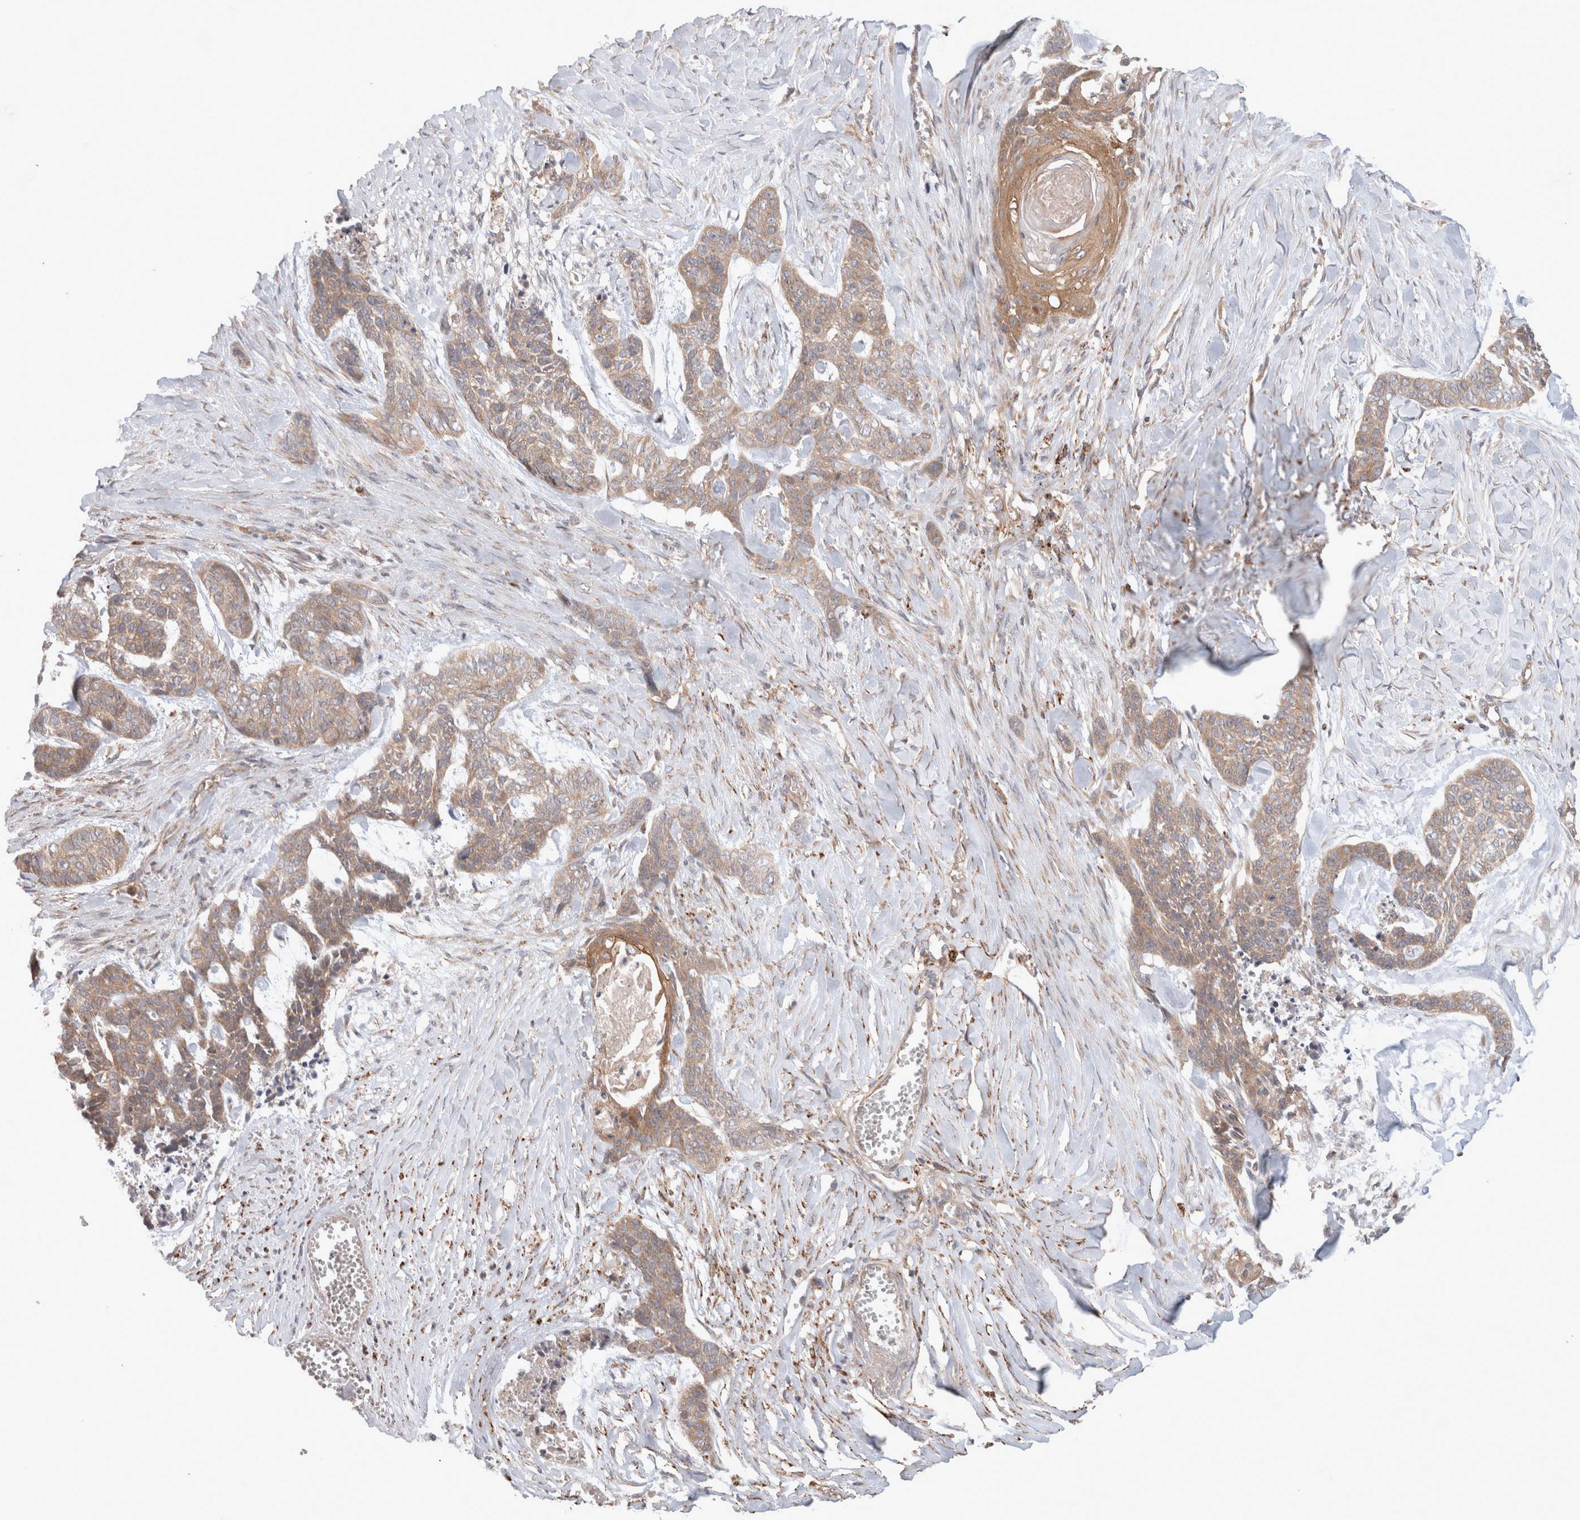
{"staining": {"intensity": "weak", "quantity": ">75%", "location": "cytoplasmic/membranous"}, "tissue": "skin cancer", "cell_type": "Tumor cells", "image_type": "cancer", "snomed": [{"axis": "morphology", "description": "Basal cell carcinoma"}, {"axis": "topography", "description": "Skin"}], "caption": "Immunohistochemistry image of skin basal cell carcinoma stained for a protein (brown), which displays low levels of weak cytoplasmic/membranous positivity in about >75% of tumor cells.", "gene": "HROB", "patient": {"sex": "female", "age": 64}}